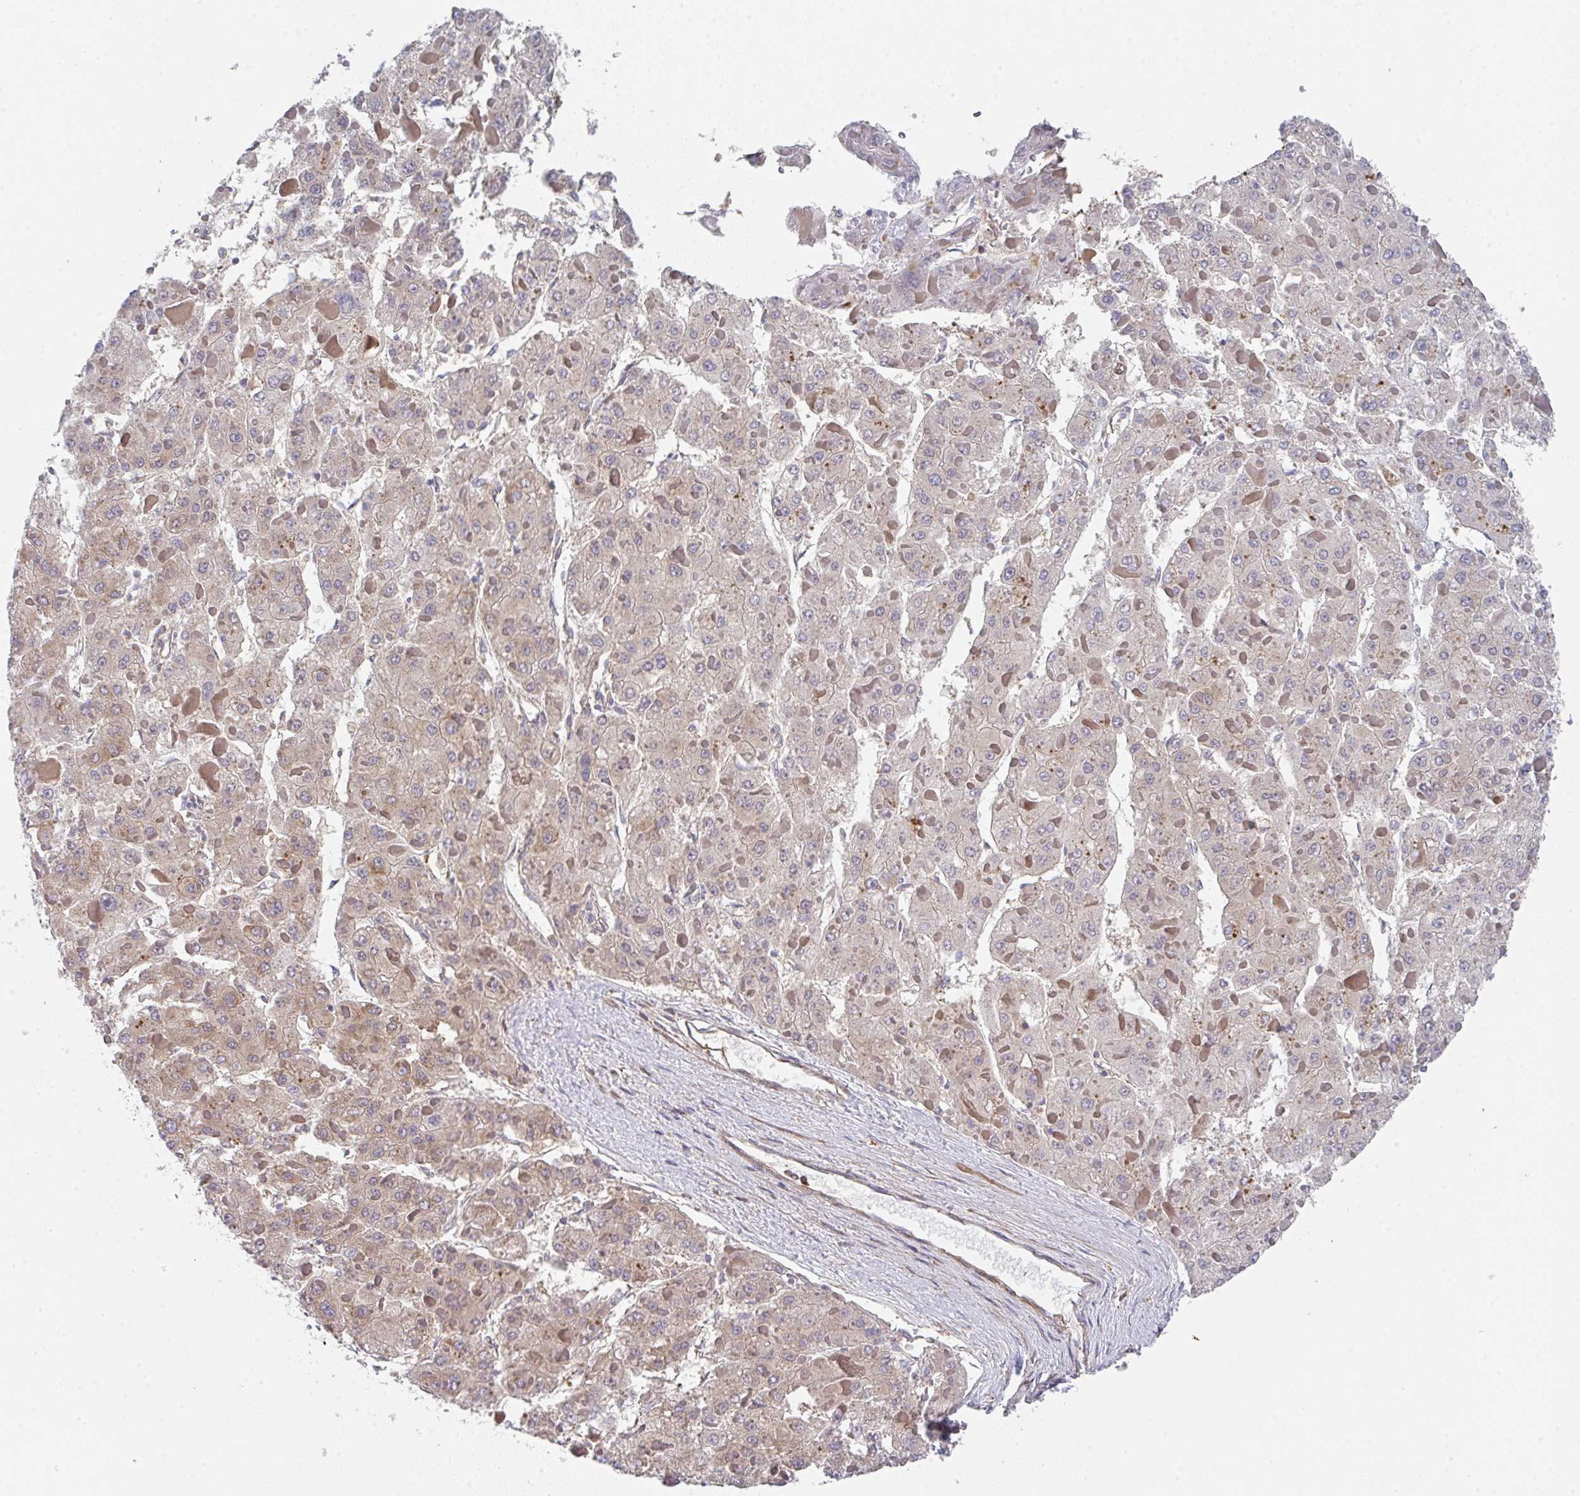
{"staining": {"intensity": "weak", "quantity": "<25%", "location": "cytoplasmic/membranous"}, "tissue": "liver cancer", "cell_type": "Tumor cells", "image_type": "cancer", "snomed": [{"axis": "morphology", "description": "Carcinoma, Hepatocellular, NOS"}, {"axis": "topography", "description": "Liver"}], "caption": "Immunohistochemistry histopathology image of neoplastic tissue: liver cancer stained with DAB reveals no significant protein positivity in tumor cells.", "gene": "TMEM229A", "patient": {"sex": "female", "age": 73}}